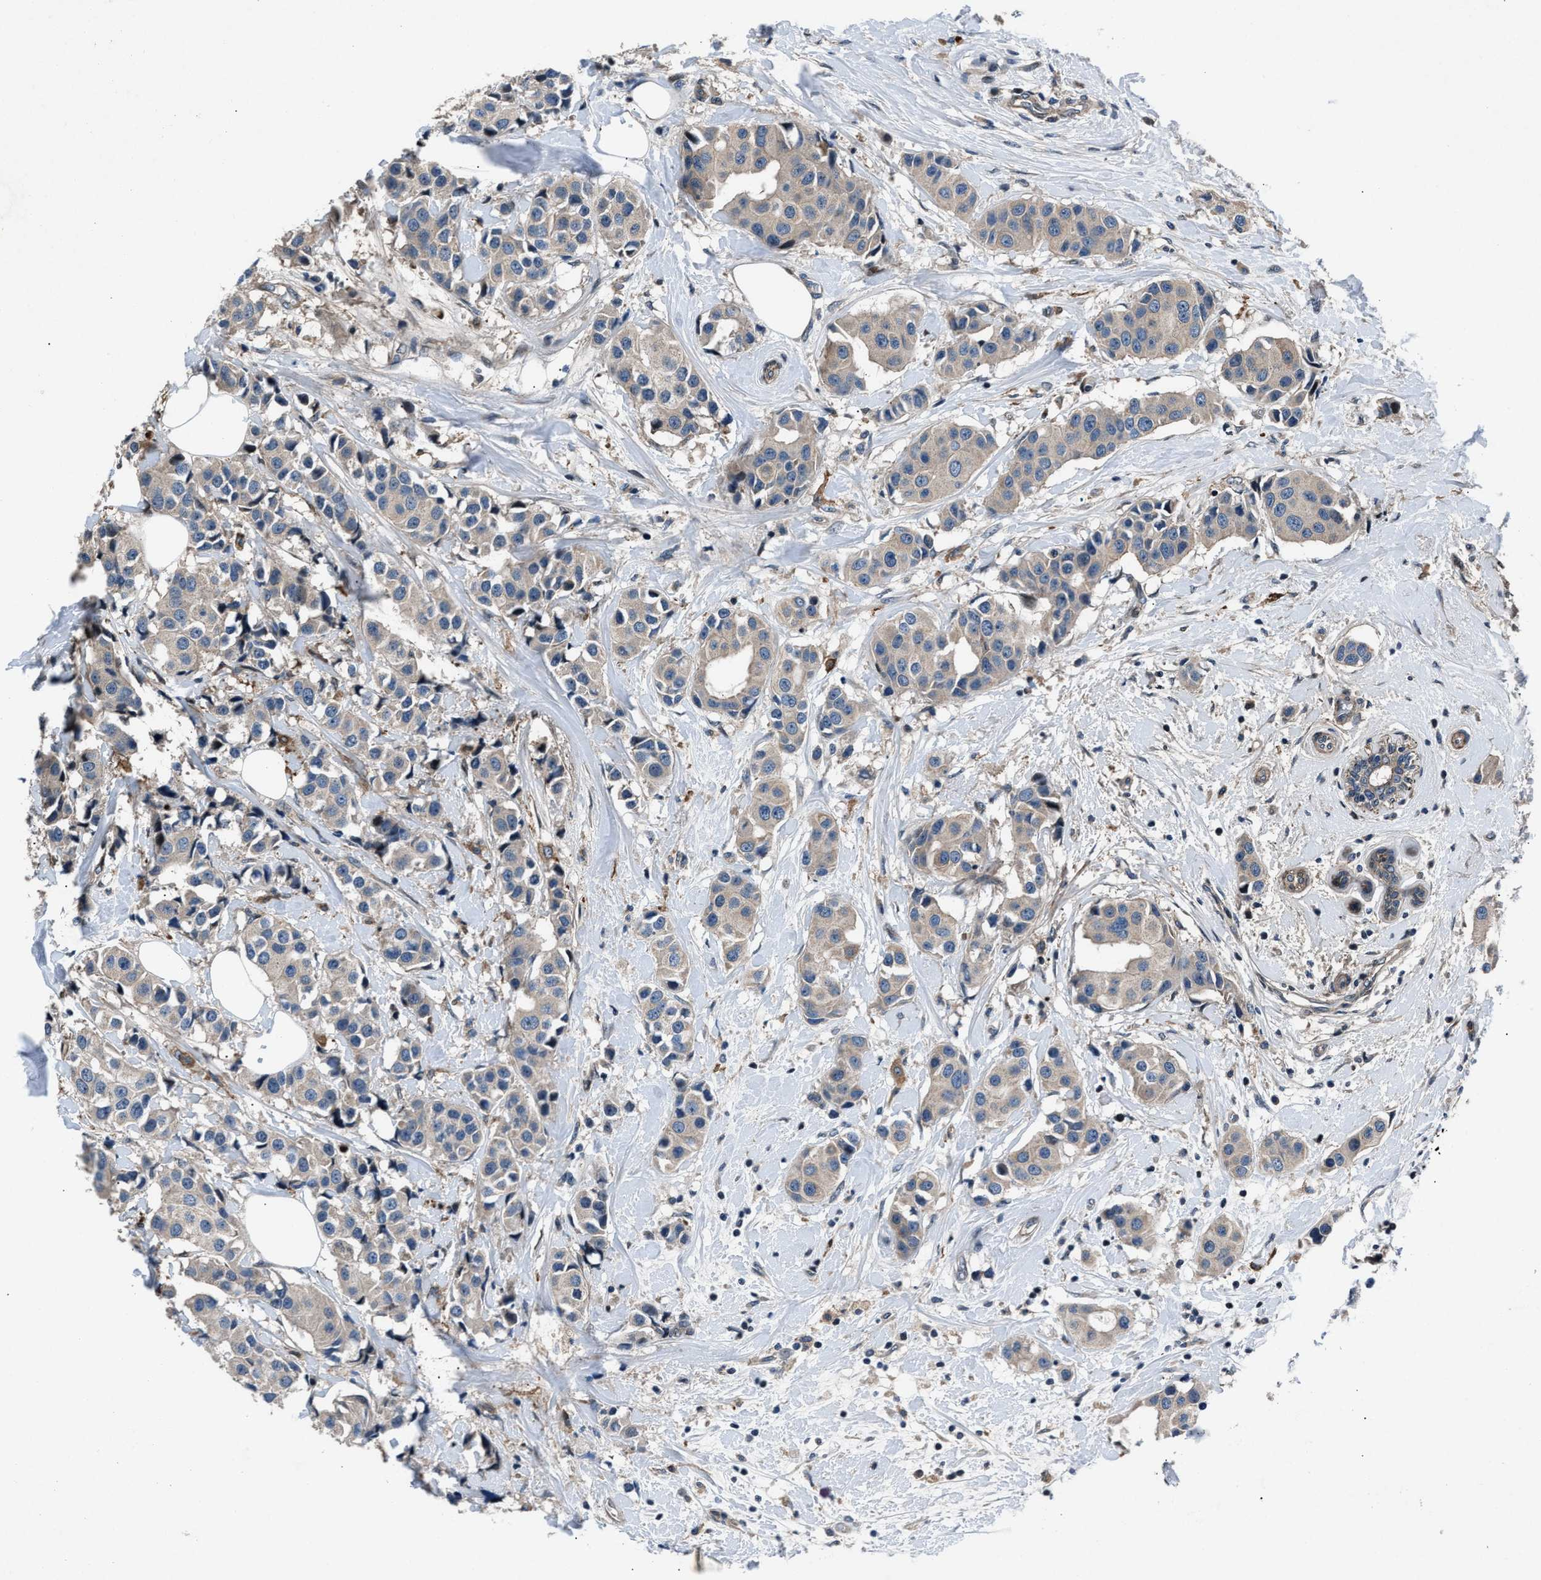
{"staining": {"intensity": "weak", "quantity": ">75%", "location": "cytoplasmic/membranous"}, "tissue": "breast cancer", "cell_type": "Tumor cells", "image_type": "cancer", "snomed": [{"axis": "morphology", "description": "Normal tissue, NOS"}, {"axis": "morphology", "description": "Duct carcinoma"}, {"axis": "topography", "description": "Breast"}], "caption": "Human breast cancer stained with a protein marker demonstrates weak staining in tumor cells.", "gene": "DYNC2I1", "patient": {"sex": "female", "age": 39}}